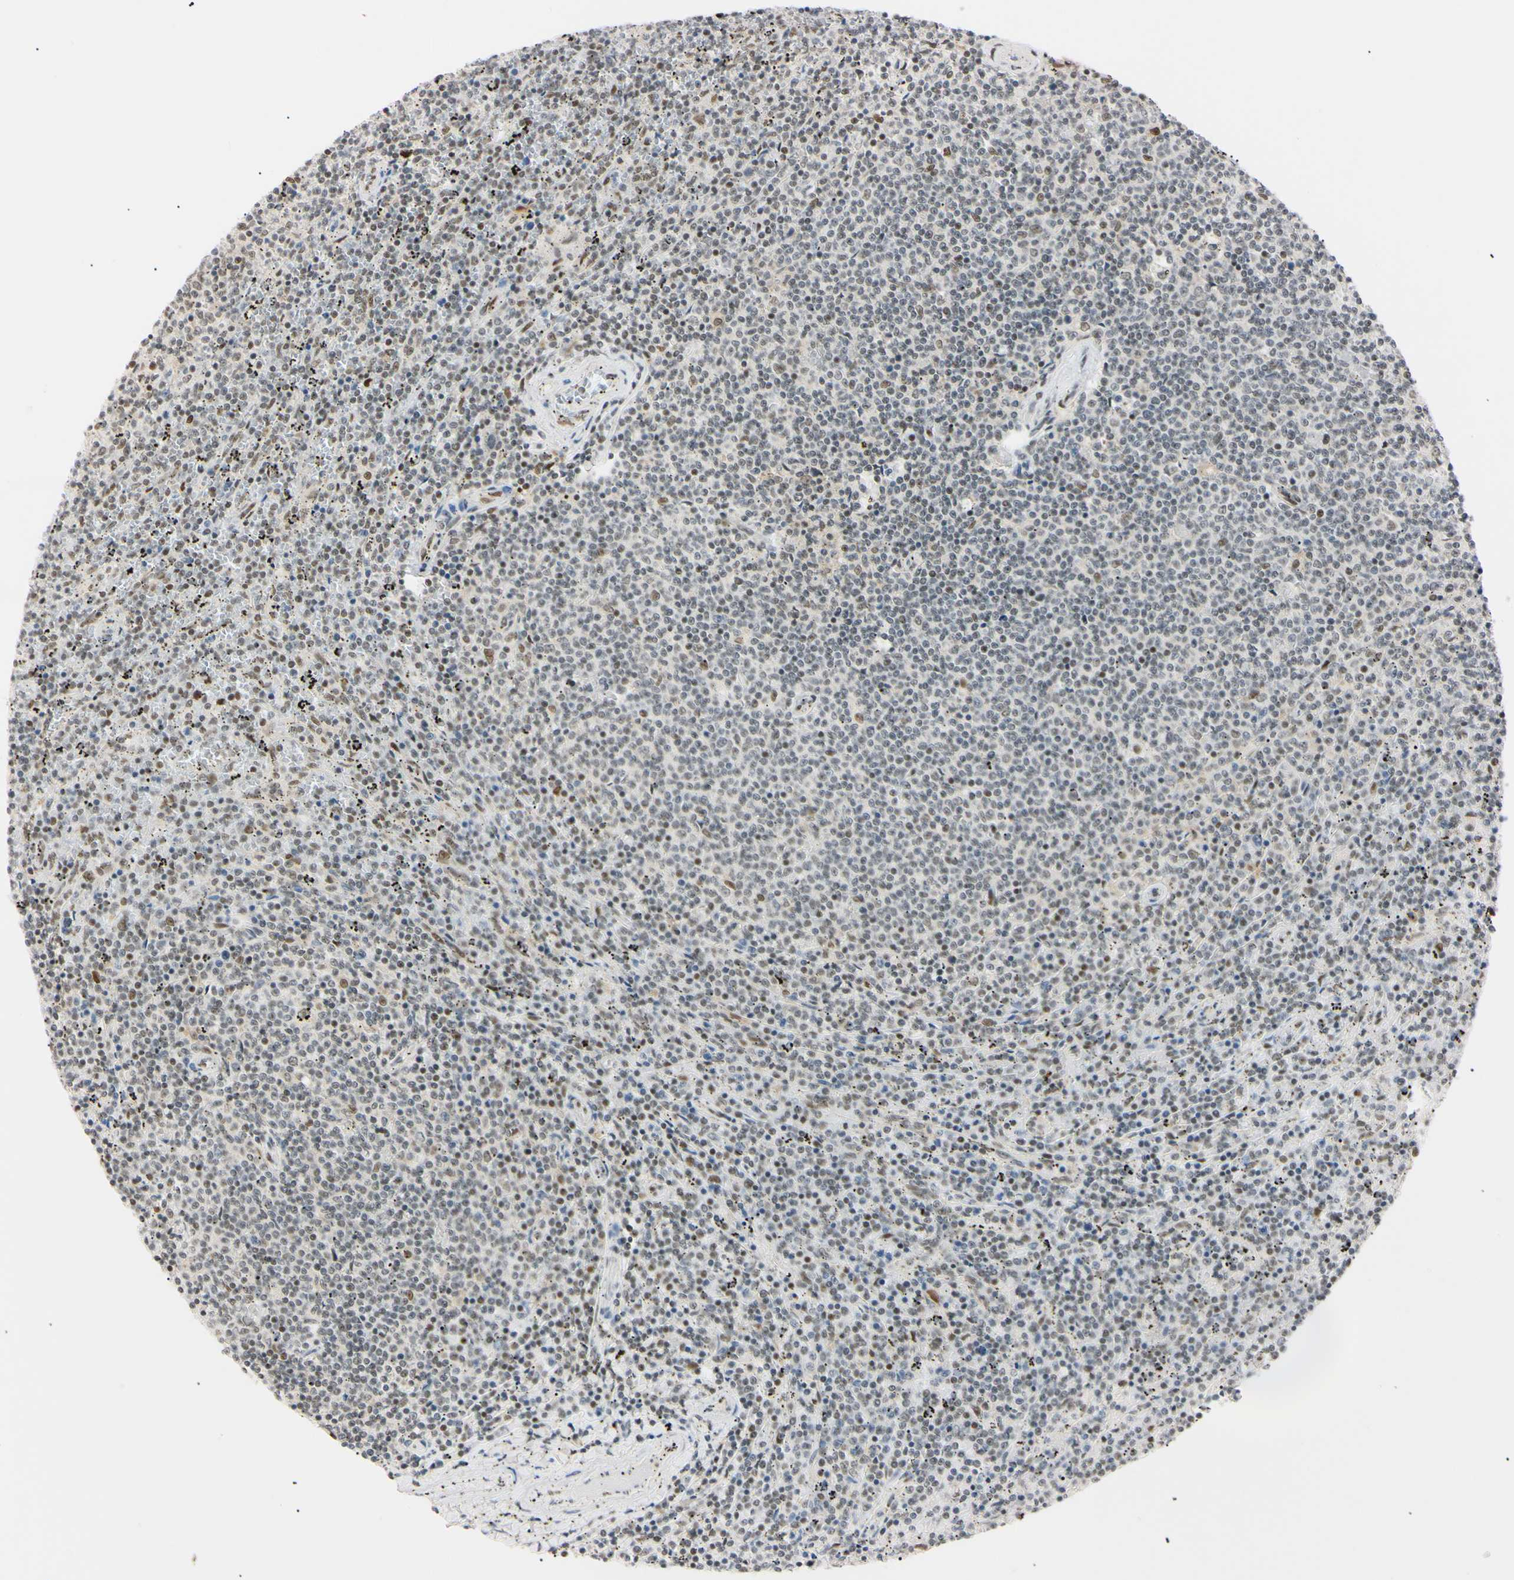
{"staining": {"intensity": "weak", "quantity": "25%-75%", "location": "nuclear"}, "tissue": "lymphoma", "cell_type": "Tumor cells", "image_type": "cancer", "snomed": [{"axis": "morphology", "description": "Malignant lymphoma, non-Hodgkin's type, Low grade"}, {"axis": "topography", "description": "Spleen"}], "caption": "A low amount of weak nuclear staining is seen in approximately 25%-75% of tumor cells in malignant lymphoma, non-Hodgkin's type (low-grade) tissue. The staining was performed using DAB, with brown indicating positive protein expression. Nuclei are stained blue with hematoxylin.", "gene": "ZNF134", "patient": {"sex": "female", "age": 50}}